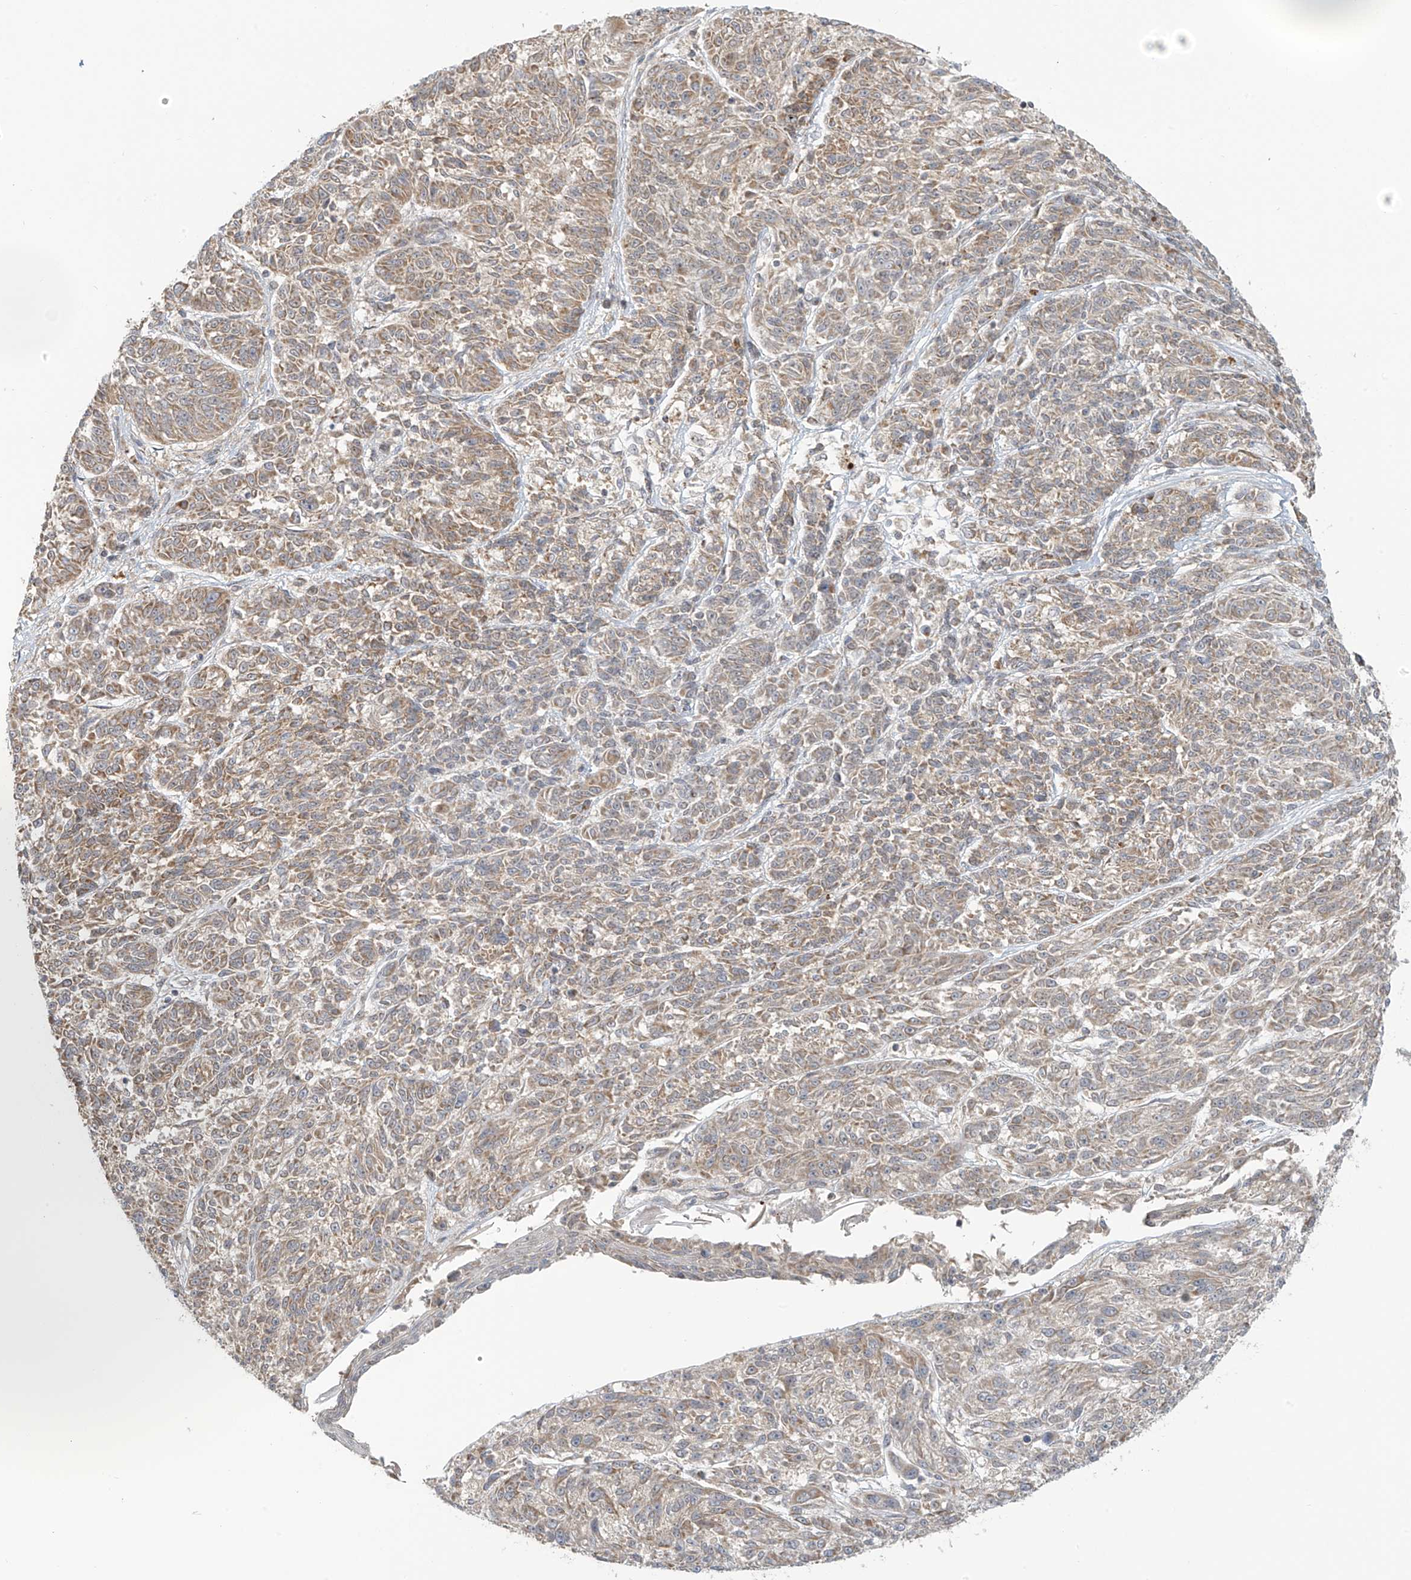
{"staining": {"intensity": "weak", "quantity": ">75%", "location": "cytoplasmic/membranous"}, "tissue": "melanoma", "cell_type": "Tumor cells", "image_type": "cancer", "snomed": [{"axis": "morphology", "description": "Malignant melanoma, NOS"}, {"axis": "topography", "description": "Skin"}], "caption": "The immunohistochemical stain labels weak cytoplasmic/membranous positivity in tumor cells of melanoma tissue.", "gene": "HDDC2", "patient": {"sex": "male", "age": 53}}